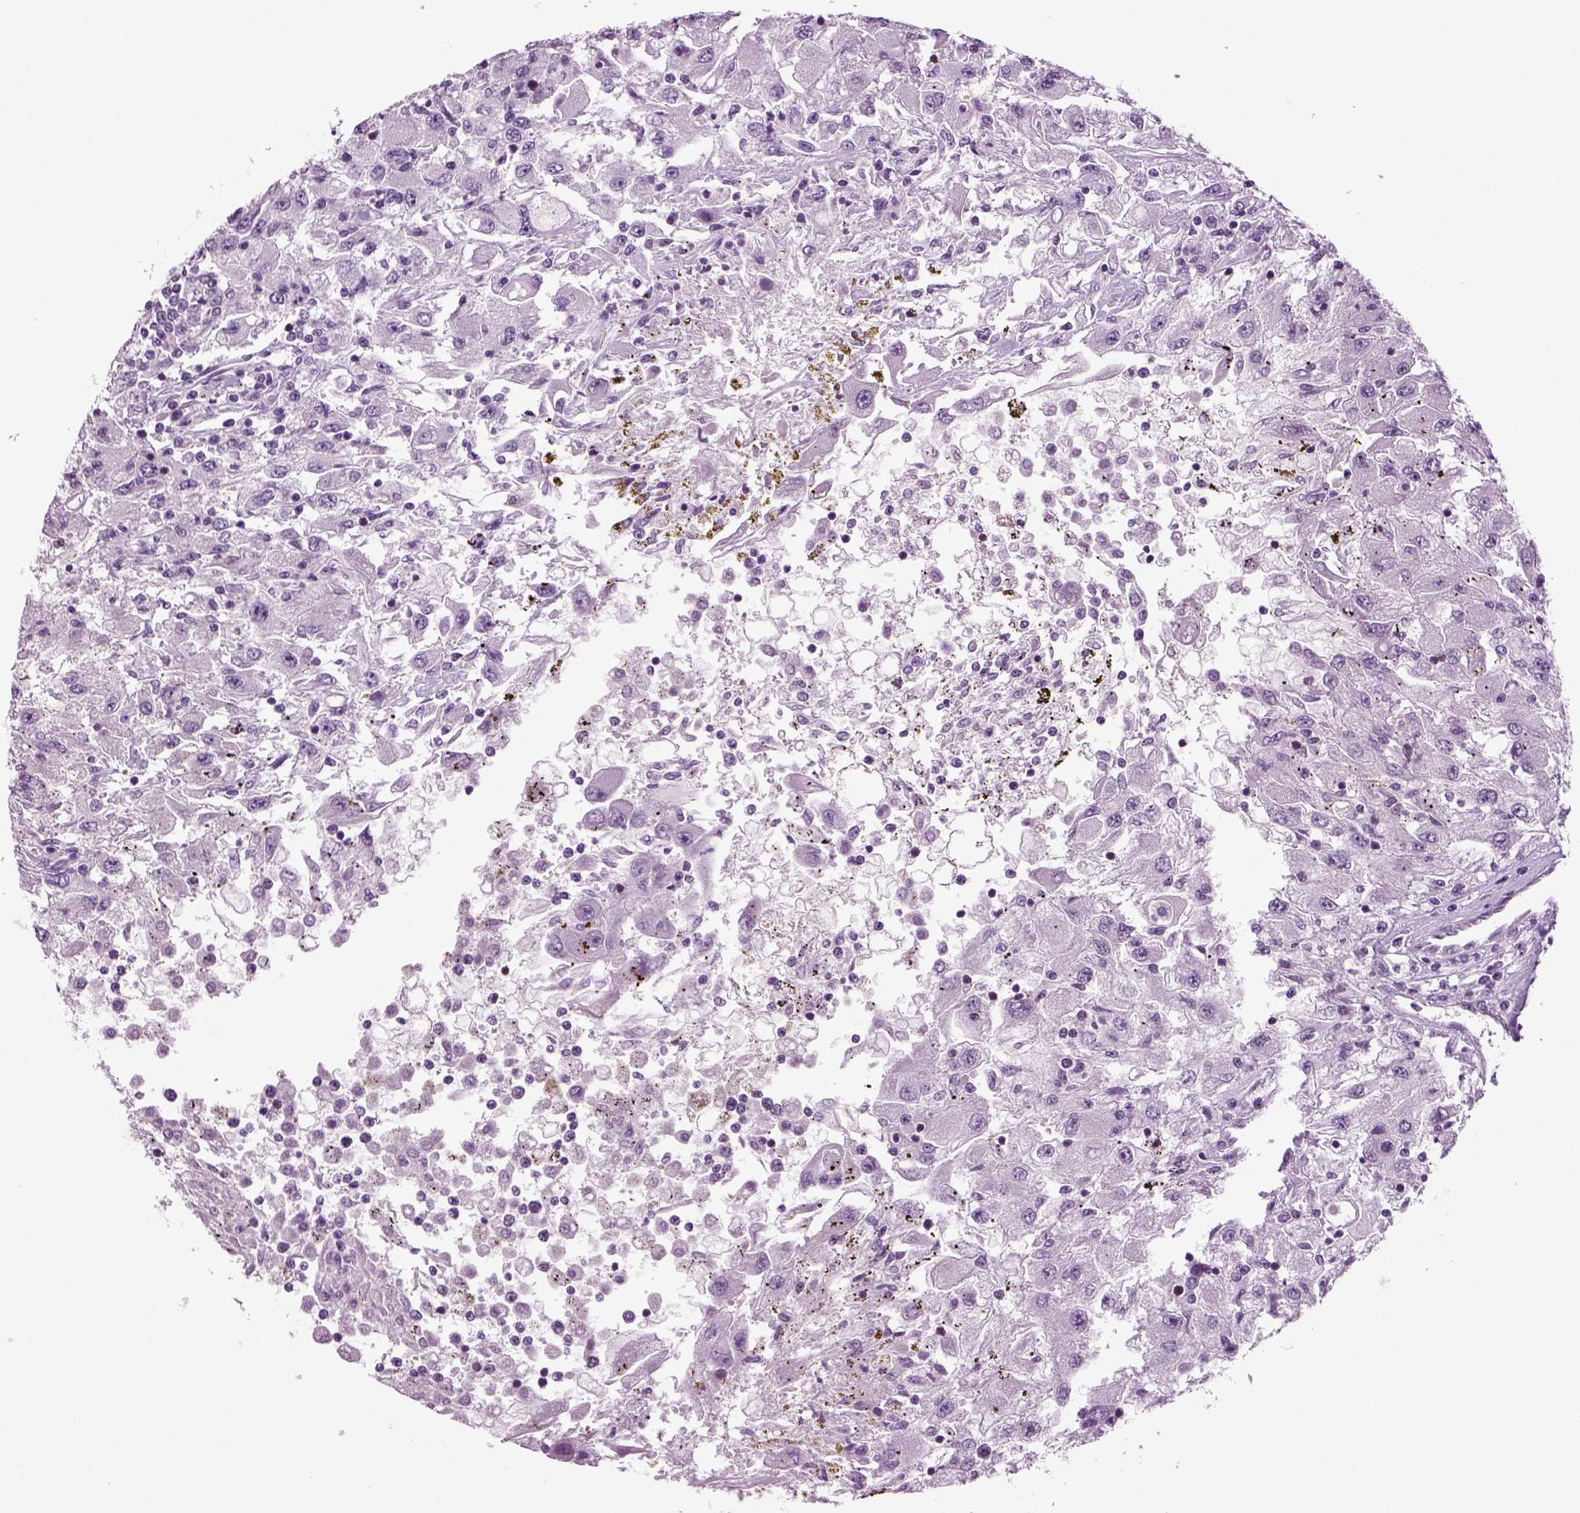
{"staining": {"intensity": "negative", "quantity": "none", "location": "none"}, "tissue": "renal cancer", "cell_type": "Tumor cells", "image_type": "cancer", "snomed": [{"axis": "morphology", "description": "Adenocarcinoma, NOS"}, {"axis": "topography", "description": "Kidney"}], "caption": "Immunohistochemistry image of neoplastic tissue: human renal adenocarcinoma stained with DAB demonstrates no significant protein positivity in tumor cells.", "gene": "PLCH2", "patient": {"sex": "female", "age": 67}}